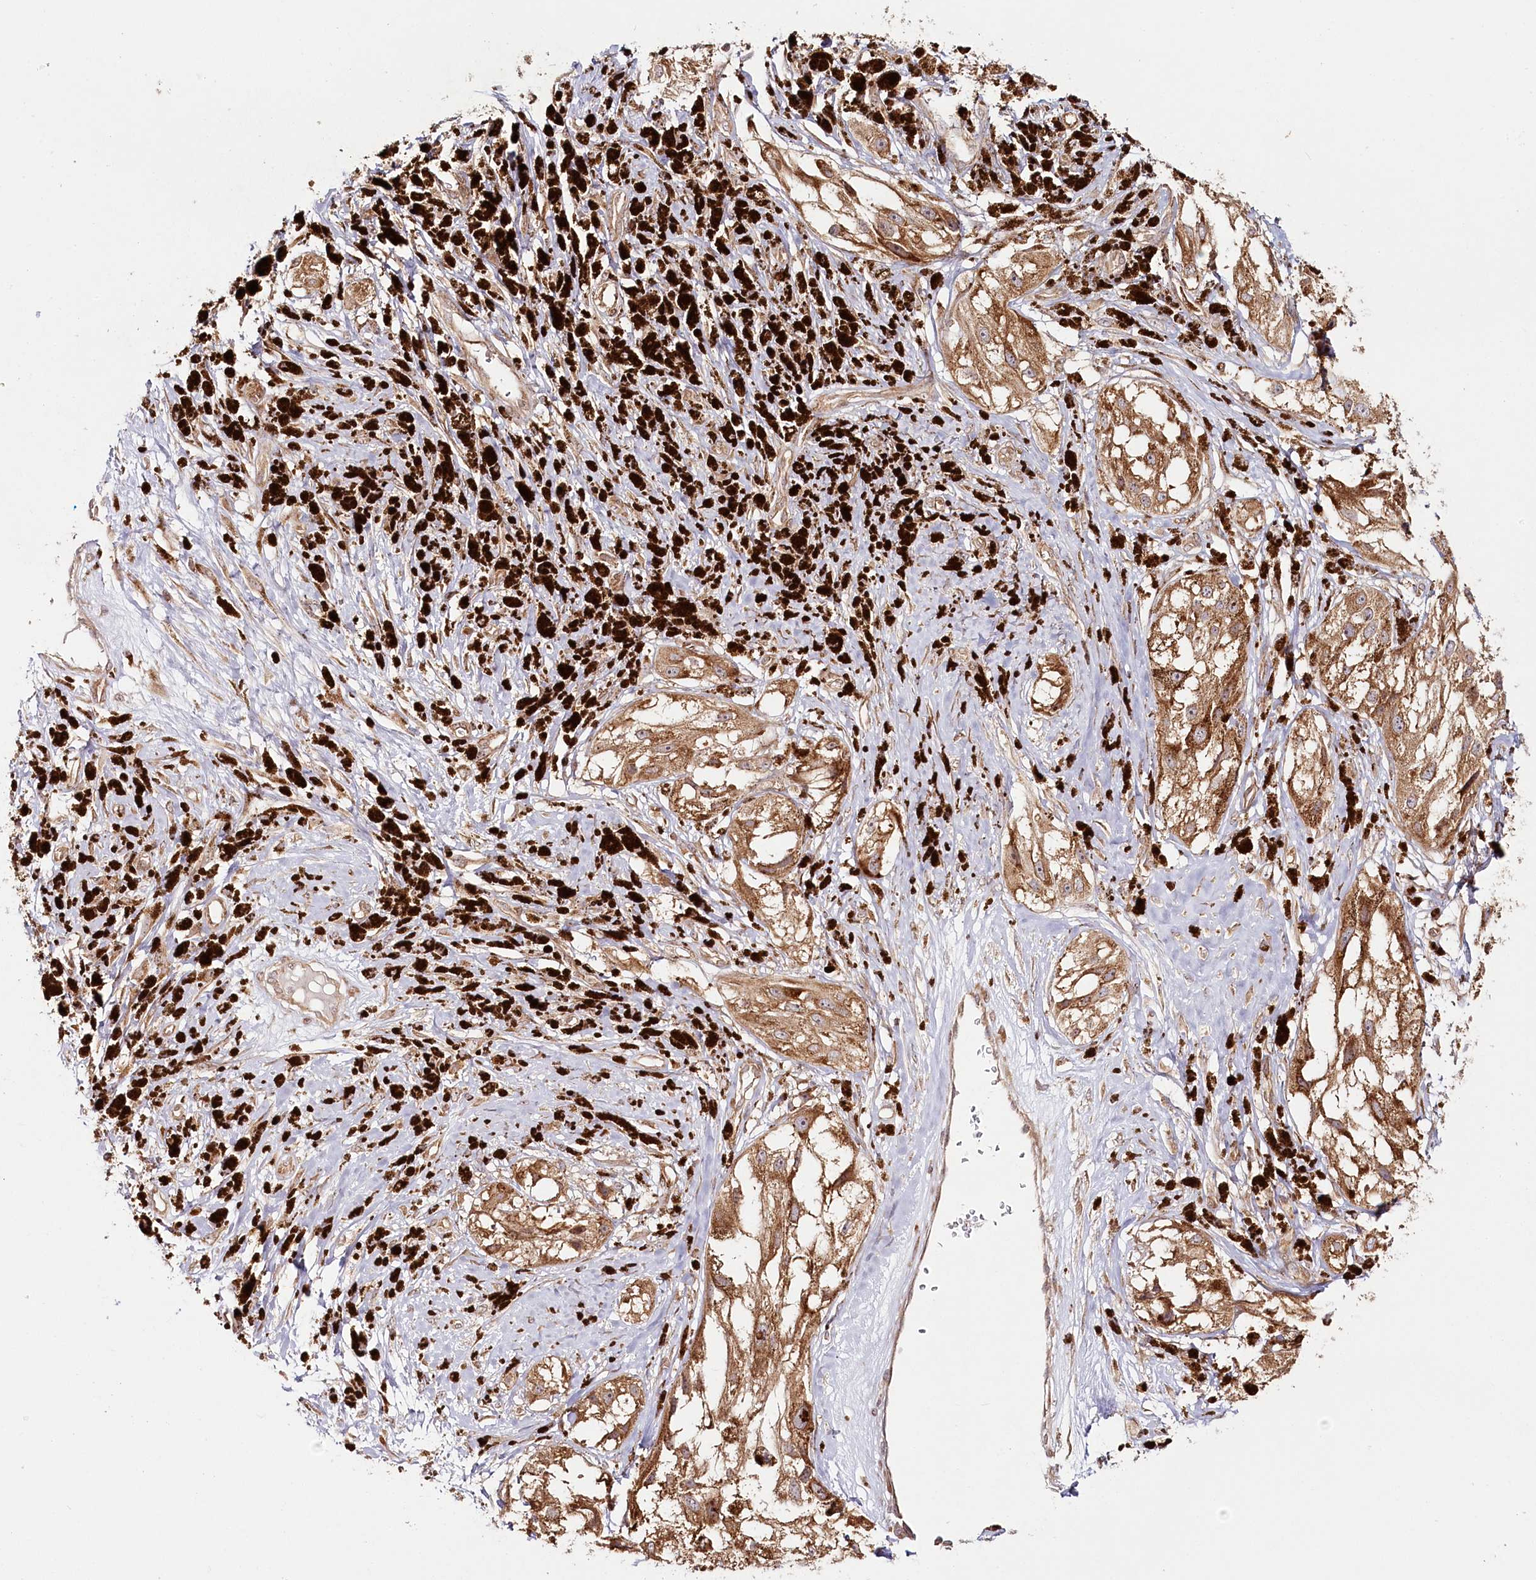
{"staining": {"intensity": "moderate", "quantity": ">75%", "location": "cytoplasmic/membranous"}, "tissue": "melanoma", "cell_type": "Tumor cells", "image_type": "cancer", "snomed": [{"axis": "morphology", "description": "Malignant melanoma, NOS"}, {"axis": "topography", "description": "Skin"}], "caption": "A brown stain labels moderate cytoplasmic/membranous expression of a protein in melanoma tumor cells.", "gene": "OTUD4", "patient": {"sex": "male", "age": 88}}